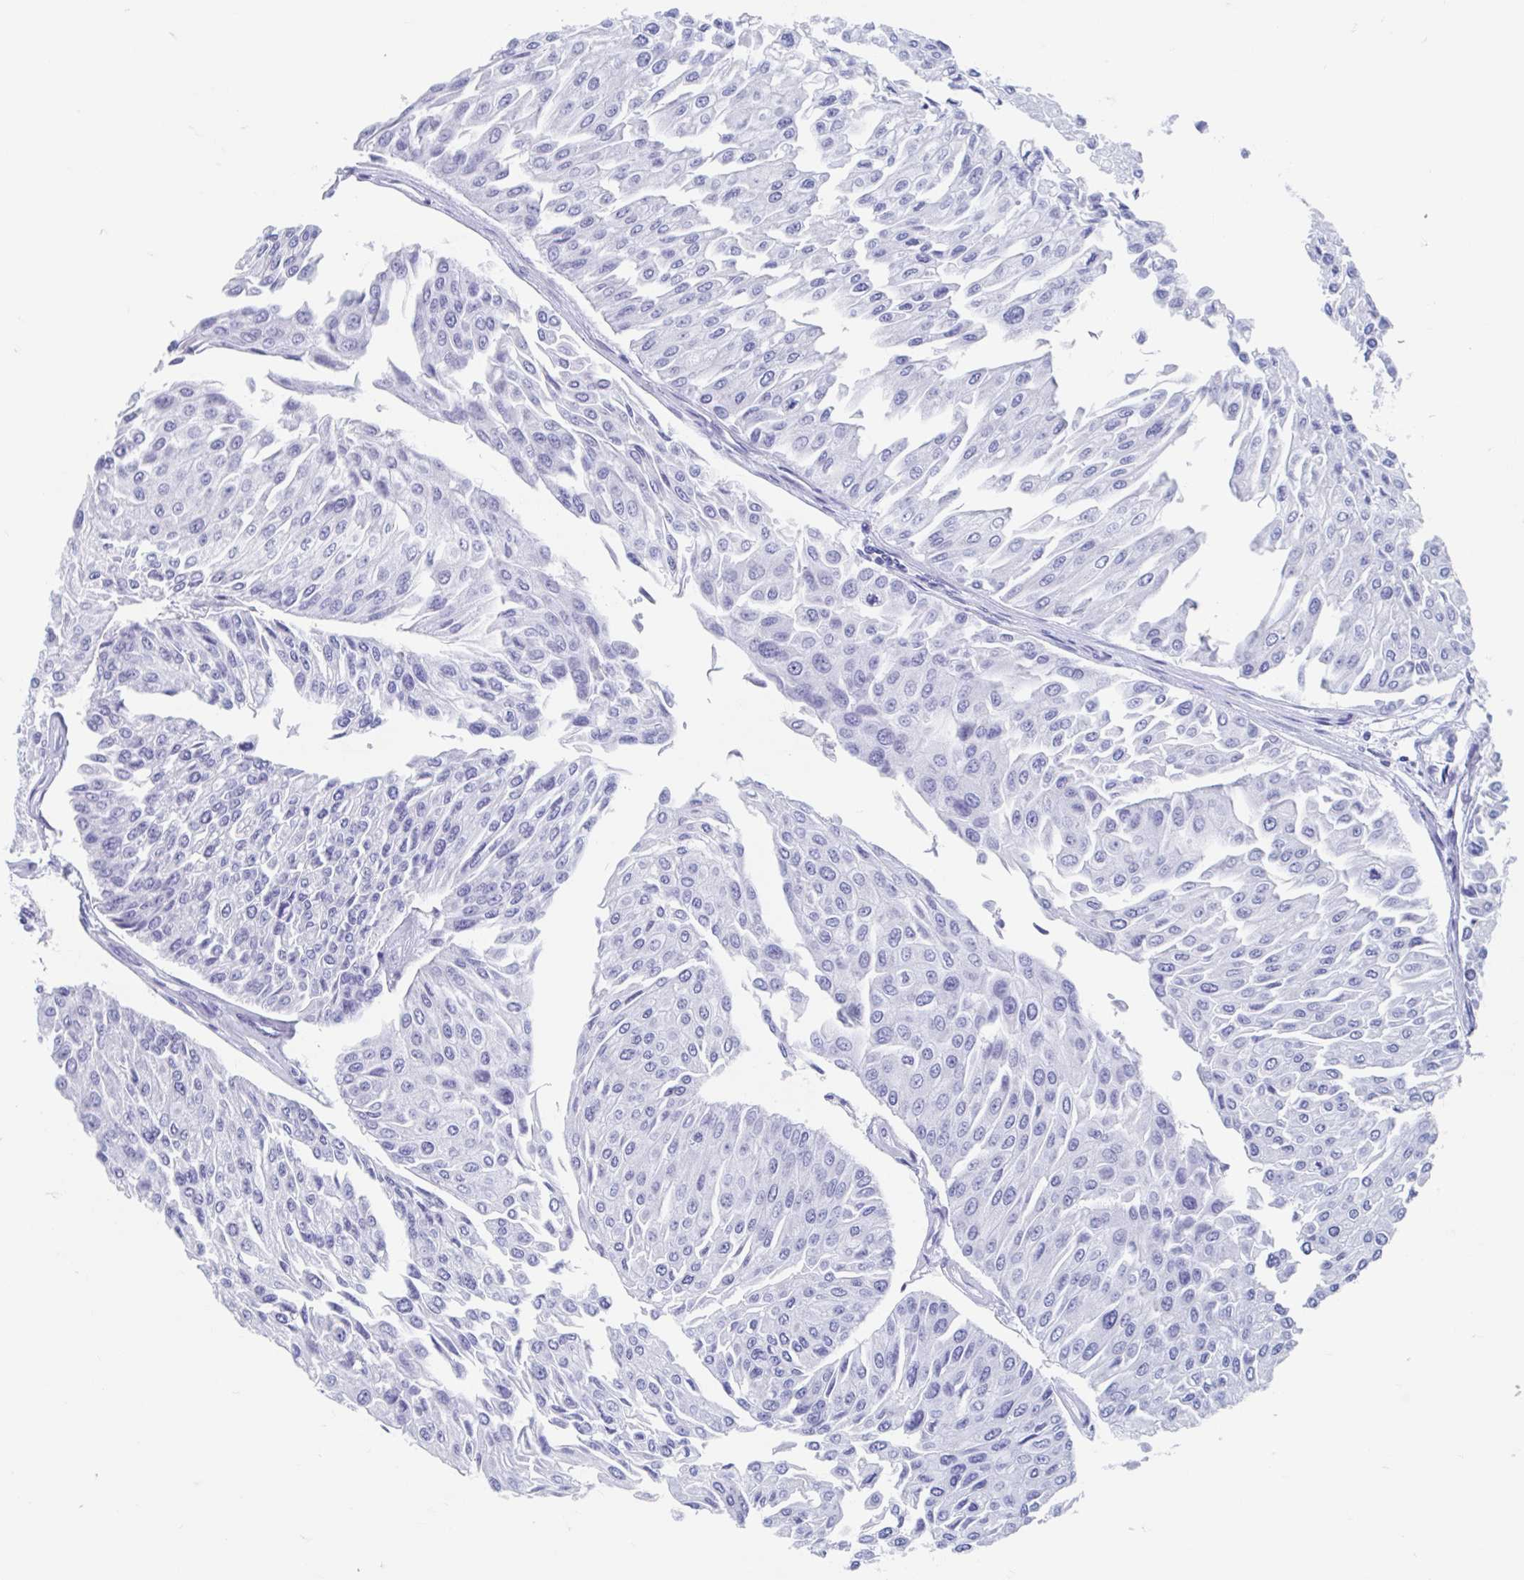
{"staining": {"intensity": "negative", "quantity": "none", "location": "none"}, "tissue": "urothelial cancer", "cell_type": "Tumor cells", "image_type": "cancer", "snomed": [{"axis": "morphology", "description": "Urothelial carcinoma, NOS"}, {"axis": "topography", "description": "Urinary bladder"}], "caption": "The micrograph shows no significant staining in tumor cells of urothelial cancer.", "gene": "SHCBP1L", "patient": {"sex": "male", "age": 67}}